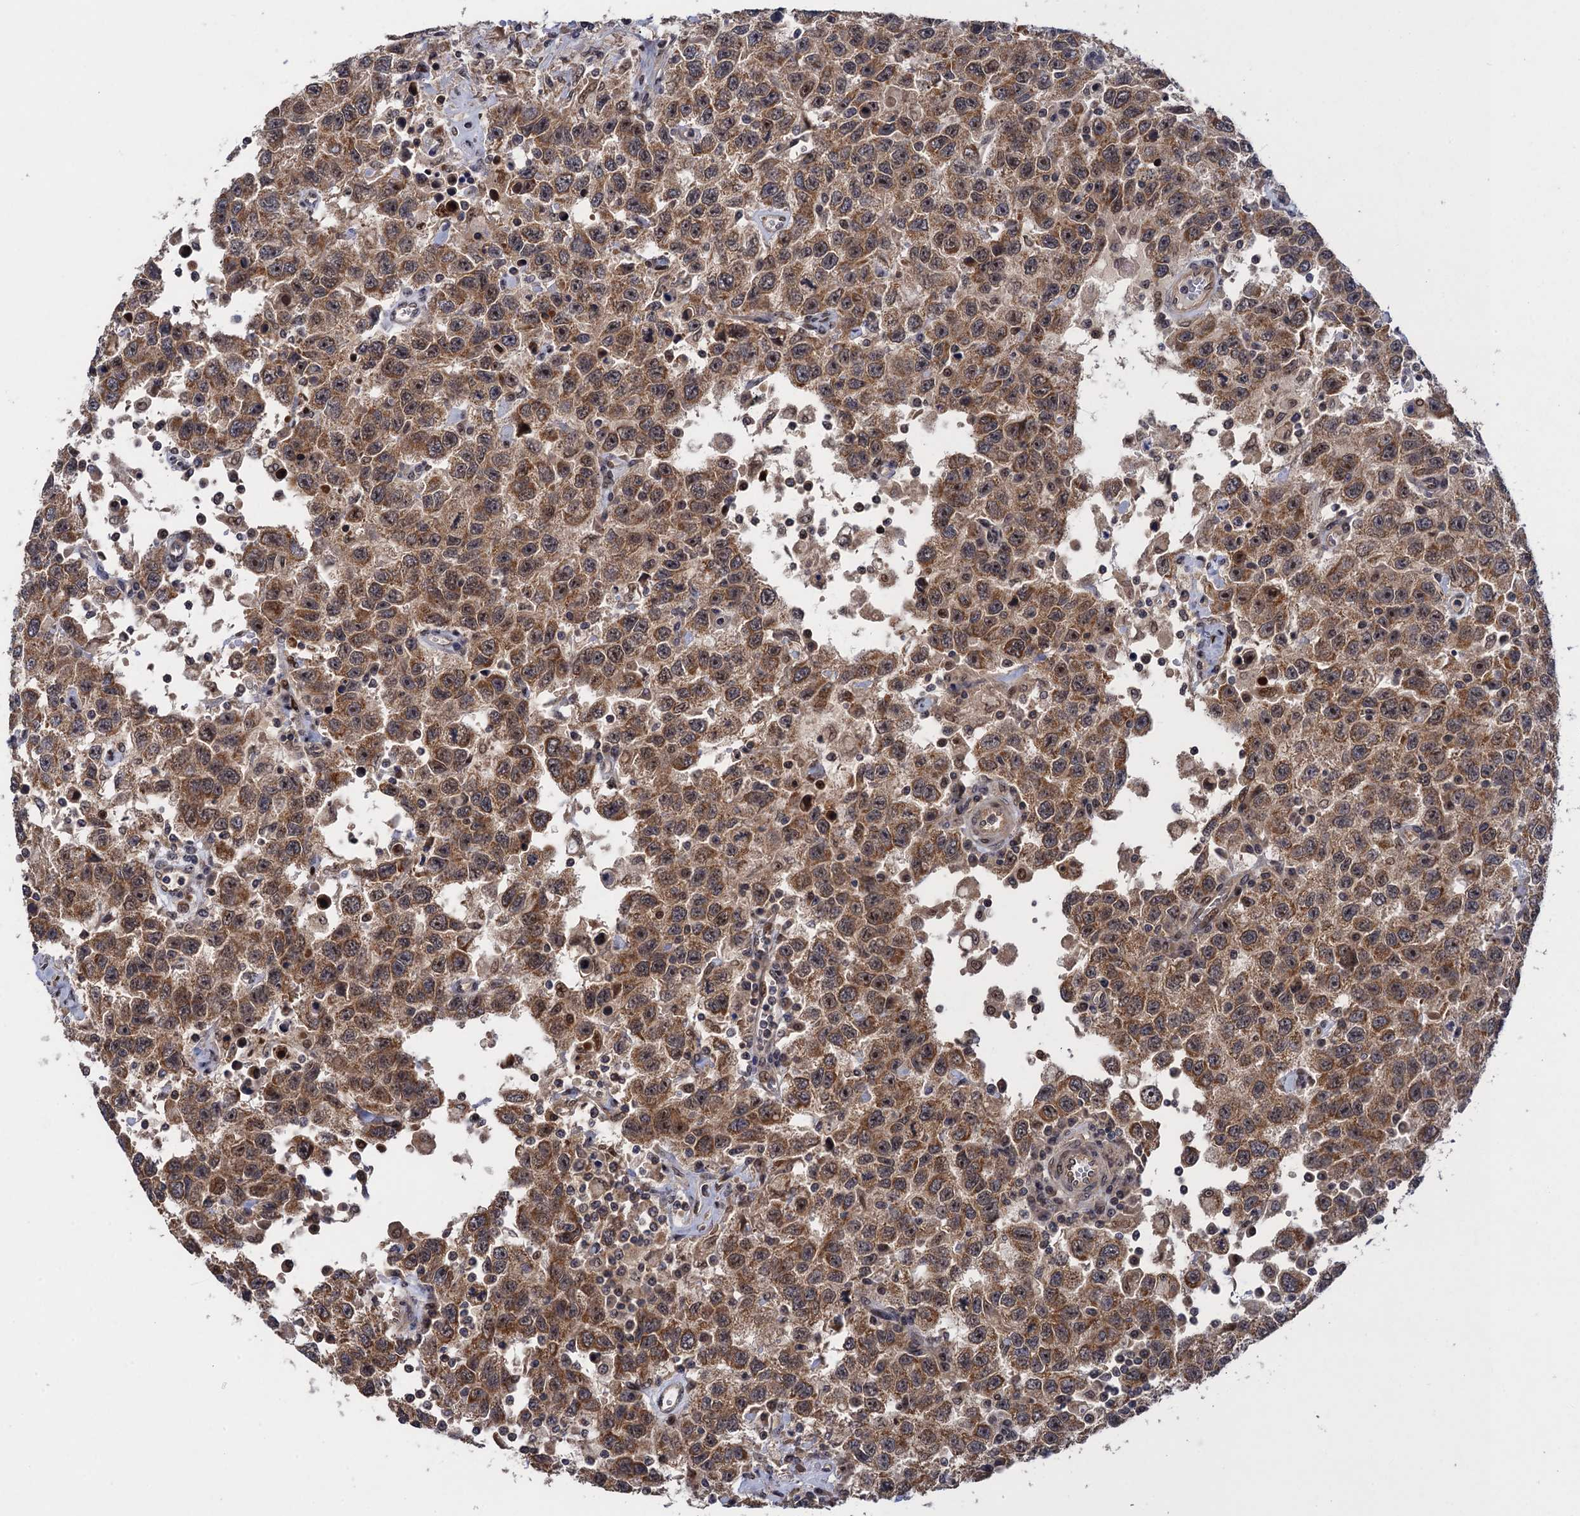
{"staining": {"intensity": "moderate", "quantity": ">75%", "location": "cytoplasmic/membranous,nuclear"}, "tissue": "testis cancer", "cell_type": "Tumor cells", "image_type": "cancer", "snomed": [{"axis": "morphology", "description": "Seminoma, NOS"}, {"axis": "topography", "description": "Testis"}], "caption": "Protein analysis of testis cancer (seminoma) tissue shows moderate cytoplasmic/membranous and nuclear expression in about >75% of tumor cells.", "gene": "ZAR1L", "patient": {"sex": "male", "age": 41}}